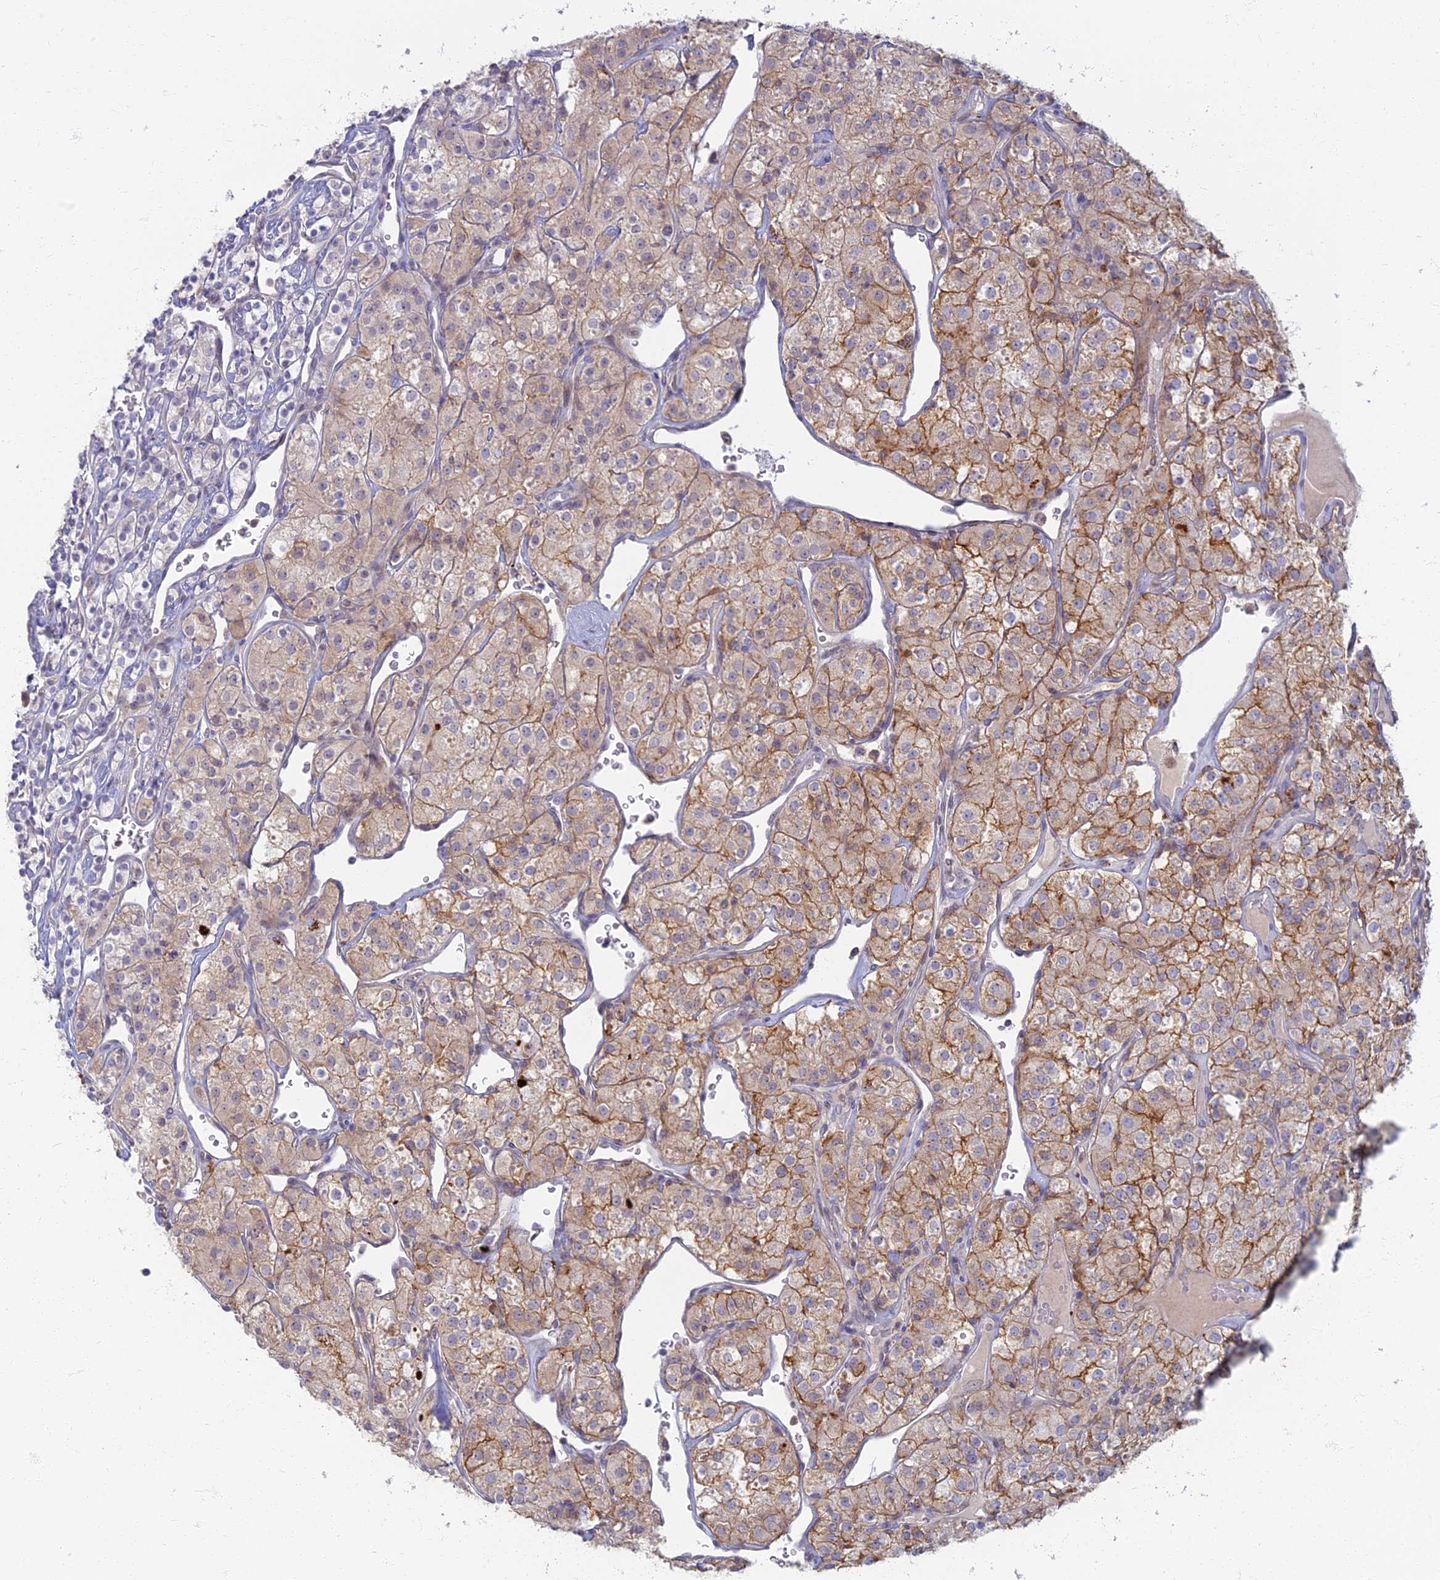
{"staining": {"intensity": "moderate", "quantity": ">75%", "location": "cytoplasmic/membranous"}, "tissue": "renal cancer", "cell_type": "Tumor cells", "image_type": "cancer", "snomed": [{"axis": "morphology", "description": "Adenocarcinoma, NOS"}, {"axis": "topography", "description": "Kidney"}], "caption": "Immunohistochemical staining of human renal cancer (adenocarcinoma) demonstrates moderate cytoplasmic/membranous protein expression in about >75% of tumor cells. Nuclei are stained in blue.", "gene": "CHMP4B", "patient": {"sex": "male", "age": 77}}